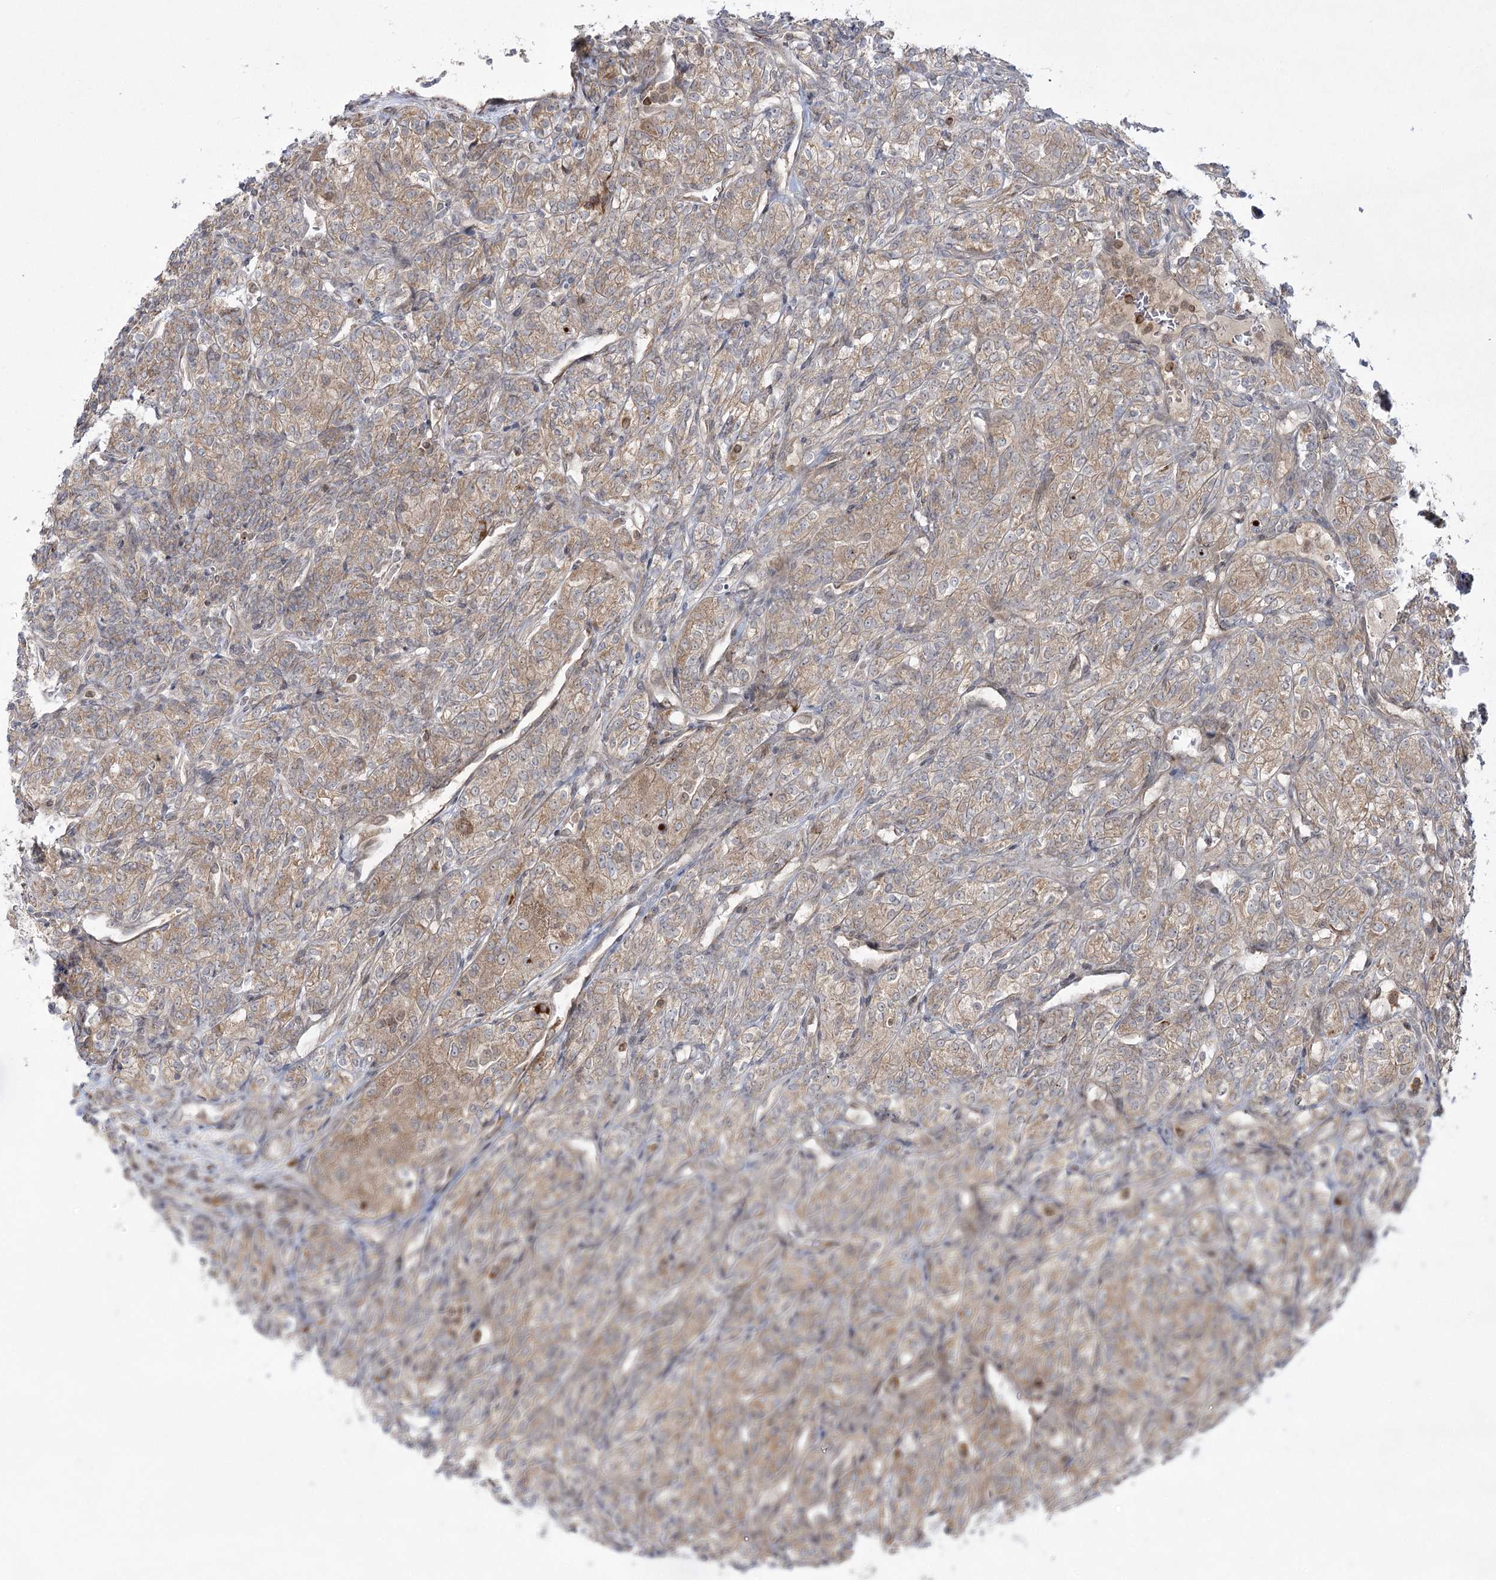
{"staining": {"intensity": "weak", "quantity": ">75%", "location": "cytoplasmic/membranous"}, "tissue": "renal cancer", "cell_type": "Tumor cells", "image_type": "cancer", "snomed": [{"axis": "morphology", "description": "Adenocarcinoma, NOS"}, {"axis": "topography", "description": "Kidney"}], "caption": "Immunohistochemistry (IHC) (DAB) staining of human renal cancer shows weak cytoplasmic/membranous protein staining in about >75% of tumor cells.", "gene": "SYTL1", "patient": {"sex": "male", "age": 77}}